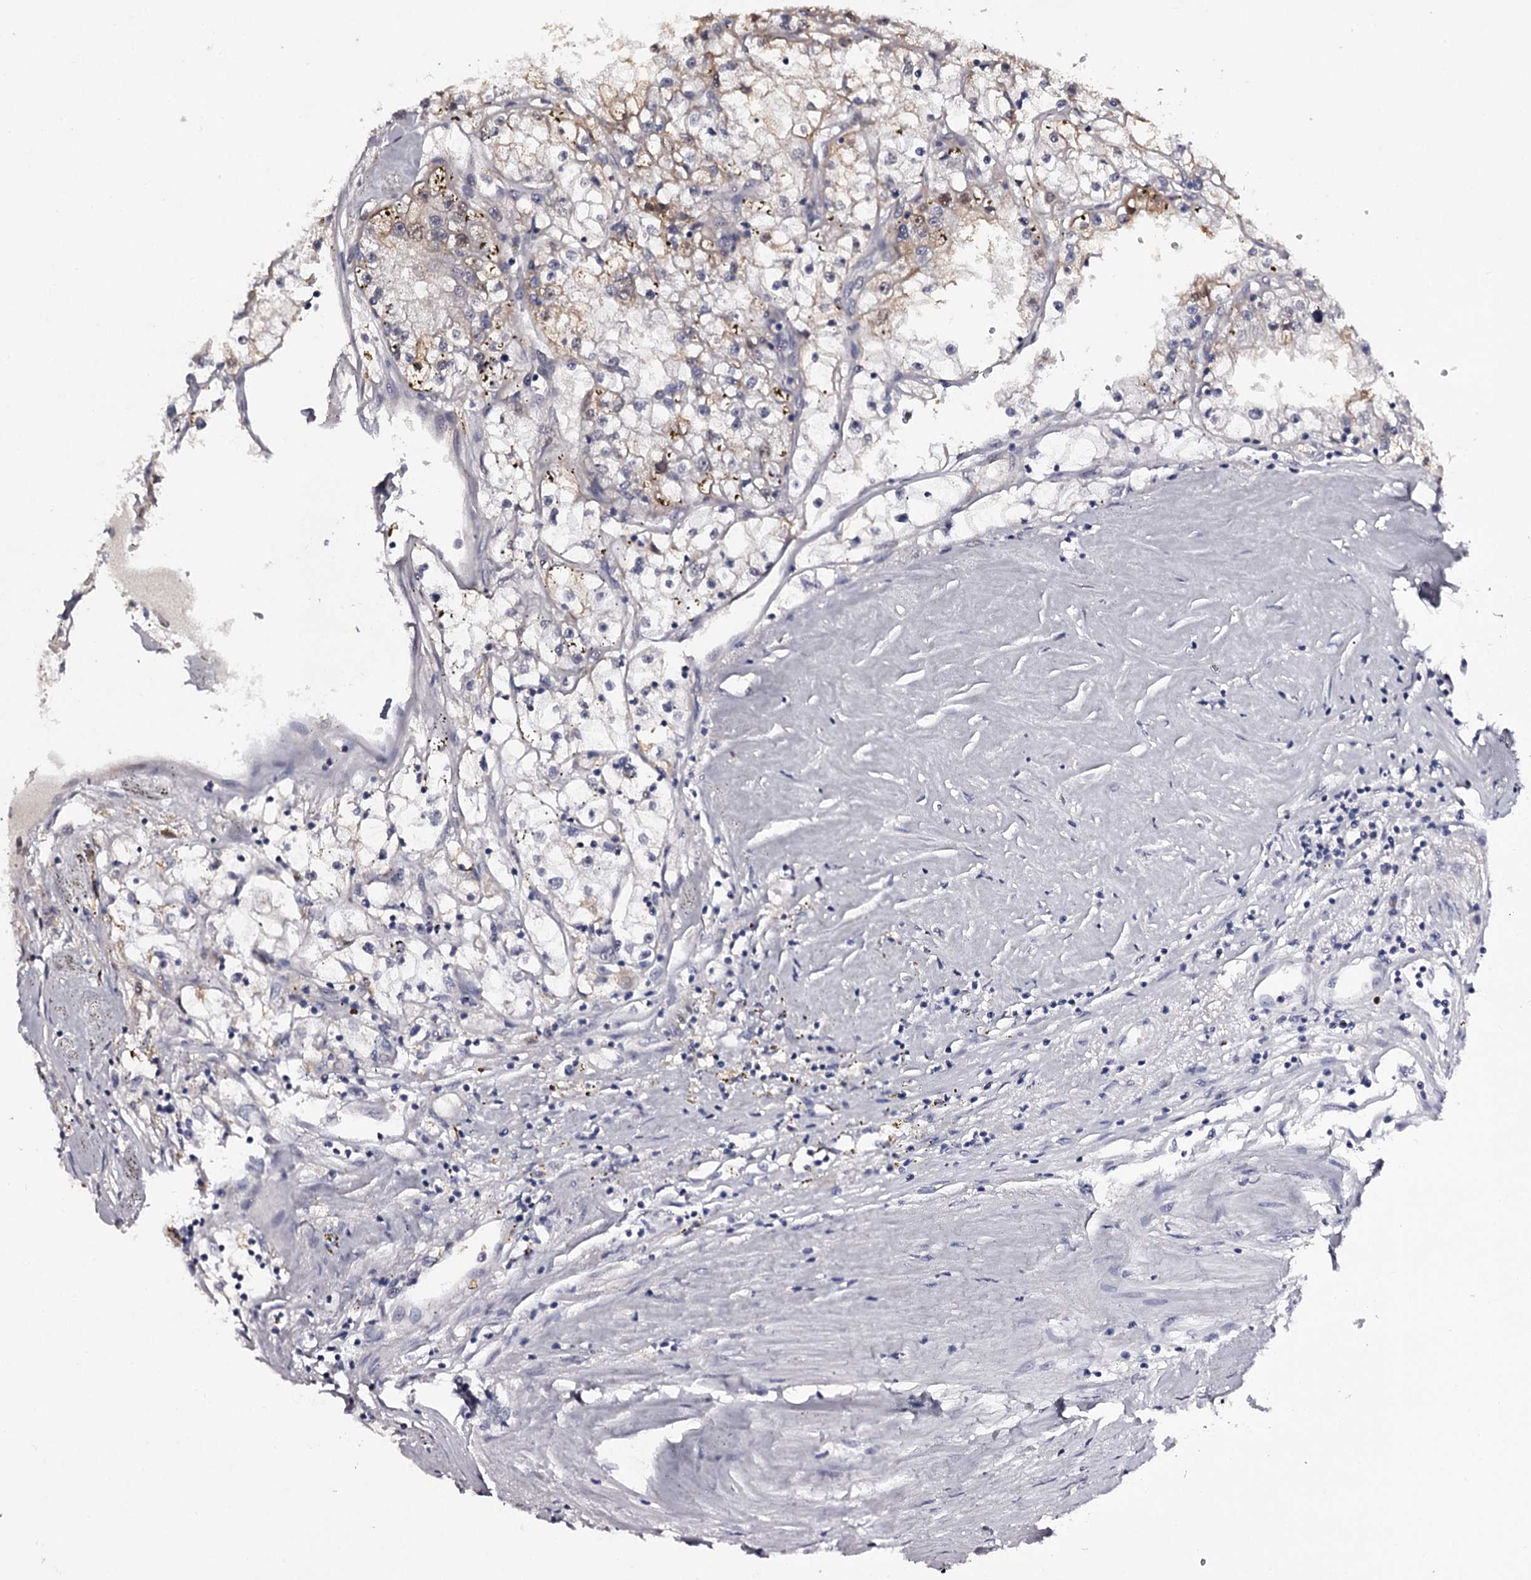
{"staining": {"intensity": "weak", "quantity": "<25%", "location": "cytoplasmic/membranous"}, "tissue": "renal cancer", "cell_type": "Tumor cells", "image_type": "cancer", "snomed": [{"axis": "morphology", "description": "Adenocarcinoma, NOS"}, {"axis": "topography", "description": "Kidney"}], "caption": "A high-resolution photomicrograph shows immunohistochemistry staining of renal cancer (adenocarcinoma), which reveals no significant staining in tumor cells.", "gene": "GSTO1", "patient": {"sex": "male", "age": 56}}